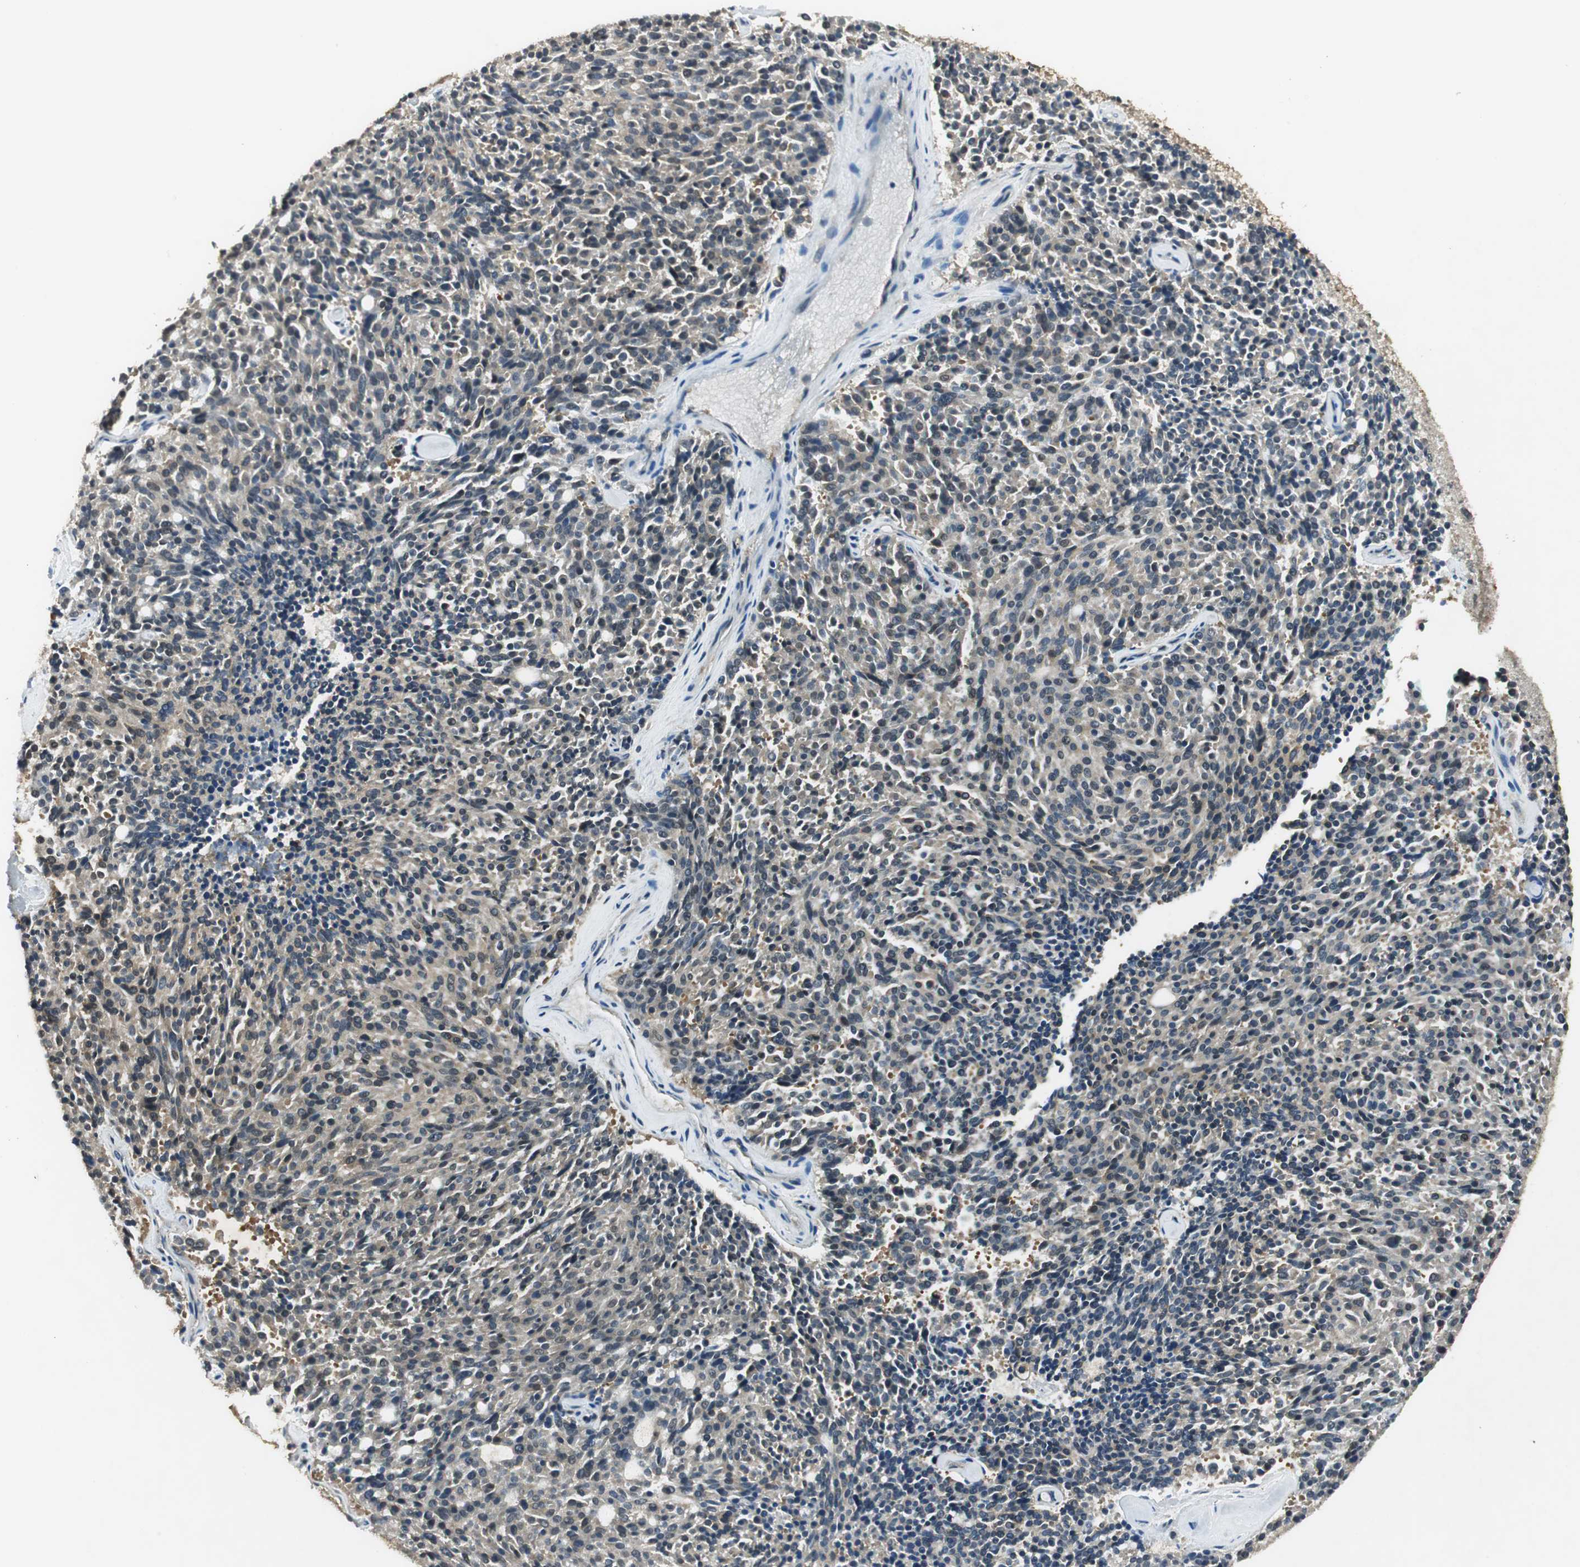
{"staining": {"intensity": "weak", "quantity": "25%-75%", "location": "cytoplasmic/membranous"}, "tissue": "carcinoid", "cell_type": "Tumor cells", "image_type": "cancer", "snomed": [{"axis": "morphology", "description": "Carcinoid, malignant, NOS"}, {"axis": "topography", "description": "Pancreas"}], "caption": "Carcinoid stained for a protein (brown) shows weak cytoplasmic/membranous positive positivity in approximately 25%-75% of tumor cells.", "gene": "PSMB4", "patient": {"sex": "female", "age": 54}}